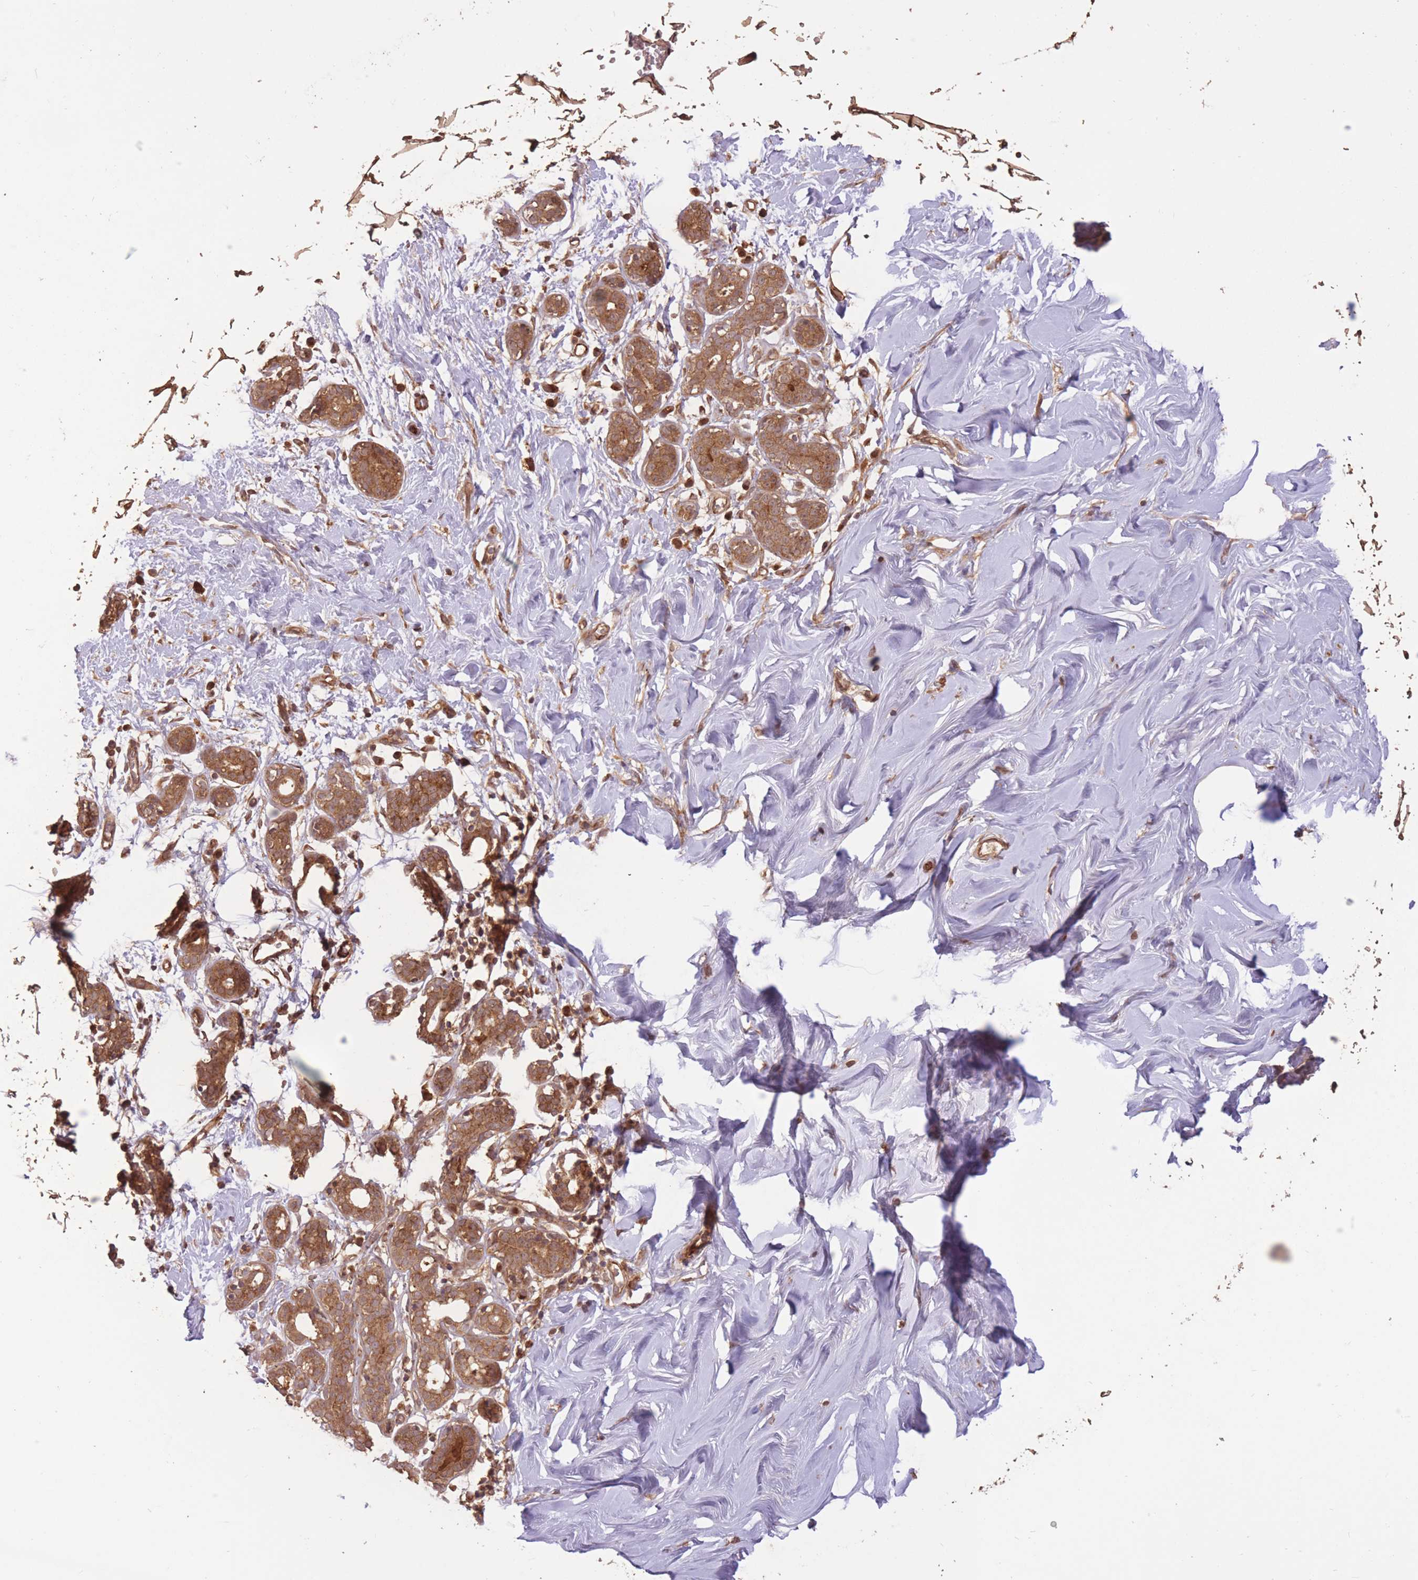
{"staining": {"intensity": "moderate", "quantity": ">75%", "location": "cytoplasmic/membranous"}, "tissue": "breast", "cell_type": "Adipocytes", "image_type": "normal", "snomed": [{"axis": "morphology", "description": "Normal tissue, NOS"}, {"axis": "topography", "description": "Breast"}], "caption": "IHC photomicrograph of benign breast stained for a protein (brown), which reveals medium levels of moderate cytoplasmic/membranous staining in approximately >75% of adipocytes.", "gene": "ERBB3", "patient": {"sex": "female", "age": 27}}